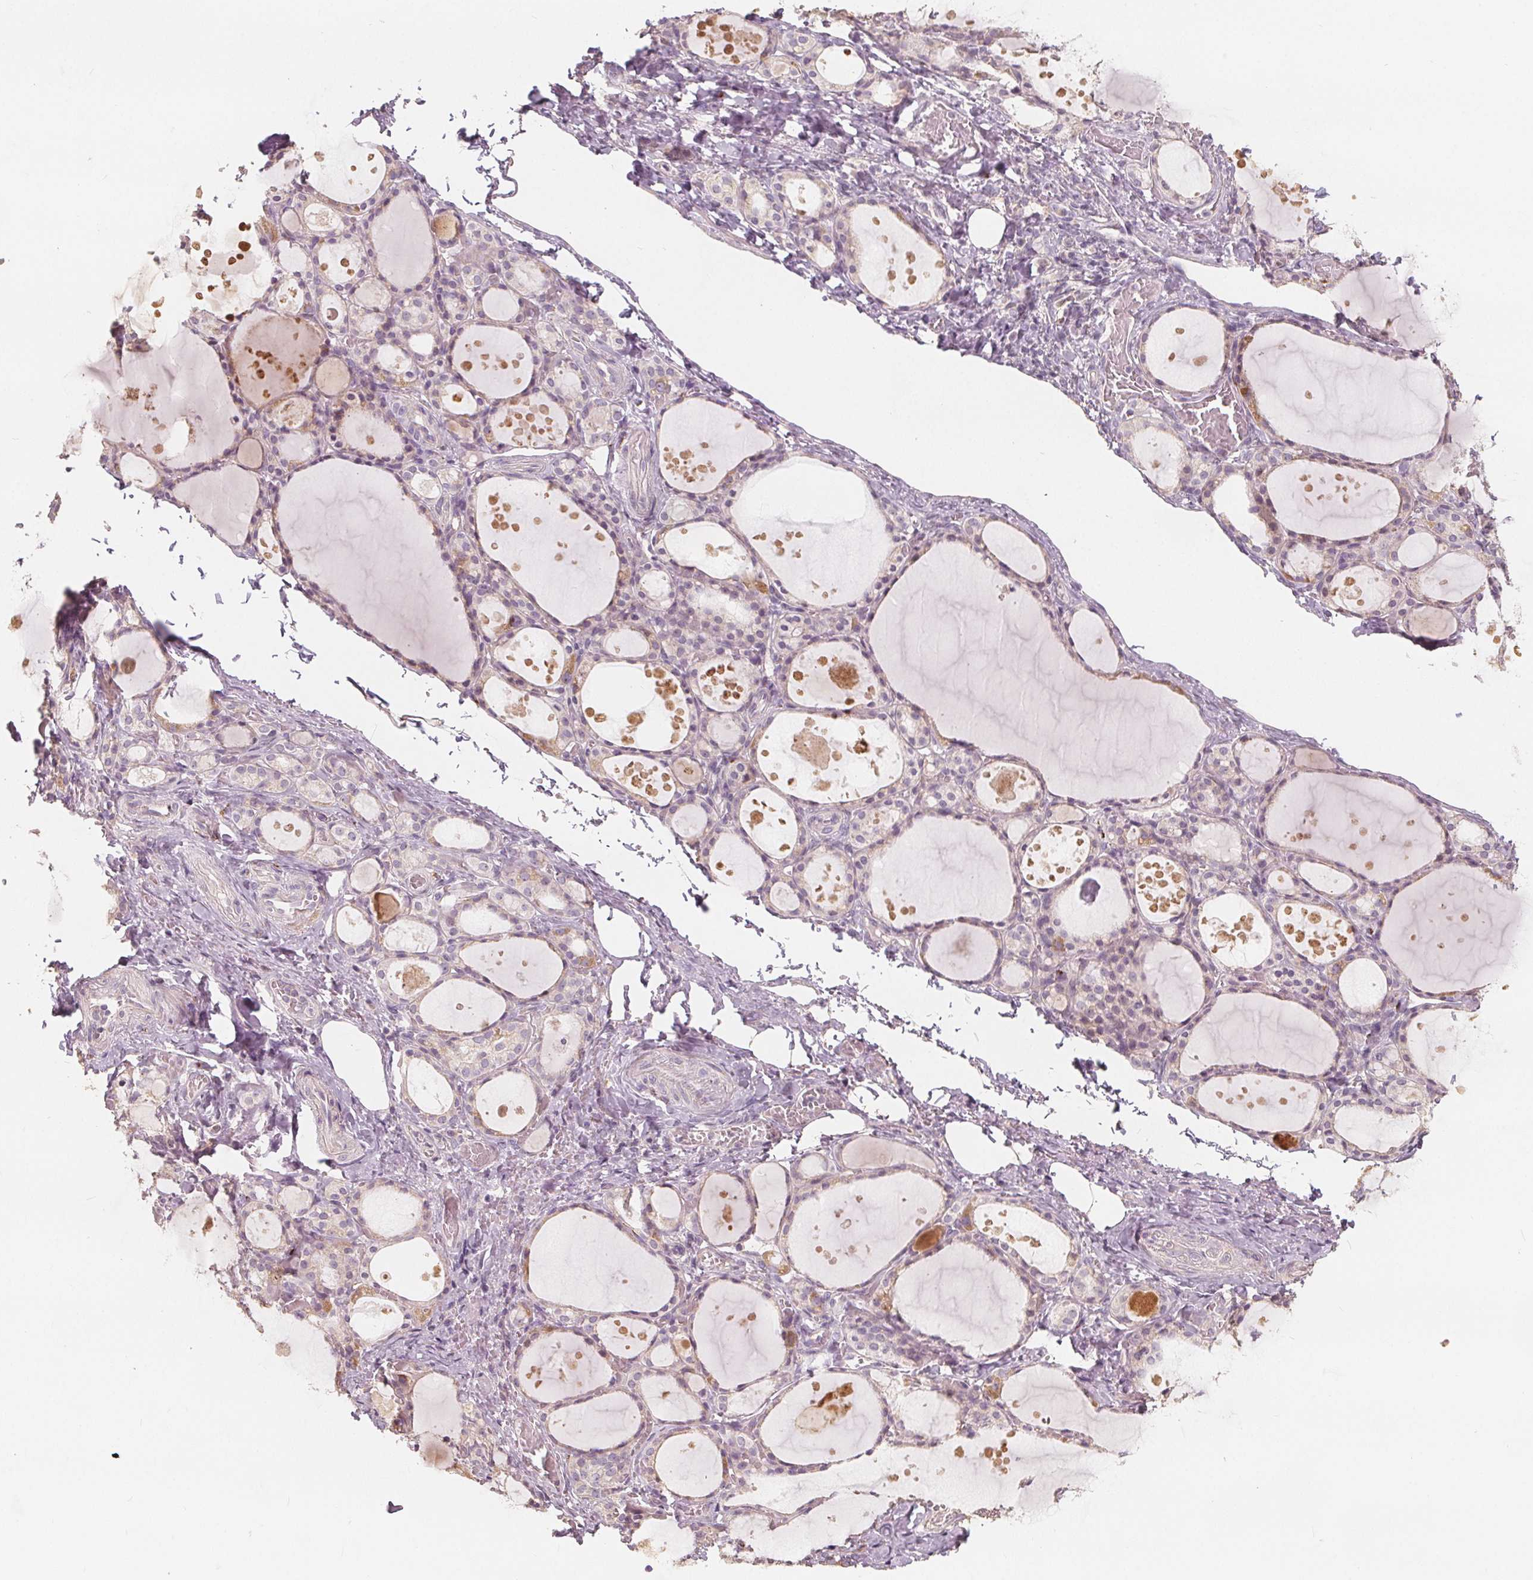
{"staining": {"intensity": "negative", "quantity": "none", "location": "none"}, "tissue": "thyroid gland", "cell_type": "Glandular cells", "image_type": "normal", "snomed": [{"axis": "morphology", "description": "Normal tissue, NOS"}, {"axis": "topography", "description": "Thyroid gland"}], "caption": "Glandular cells show no significant expression in unremarkable thyroid gland. (DAB immunohistochemistry with hematoxylin counter stain).", "gene": "DRC3", "patient": {"sex": "male", "age": 68}}